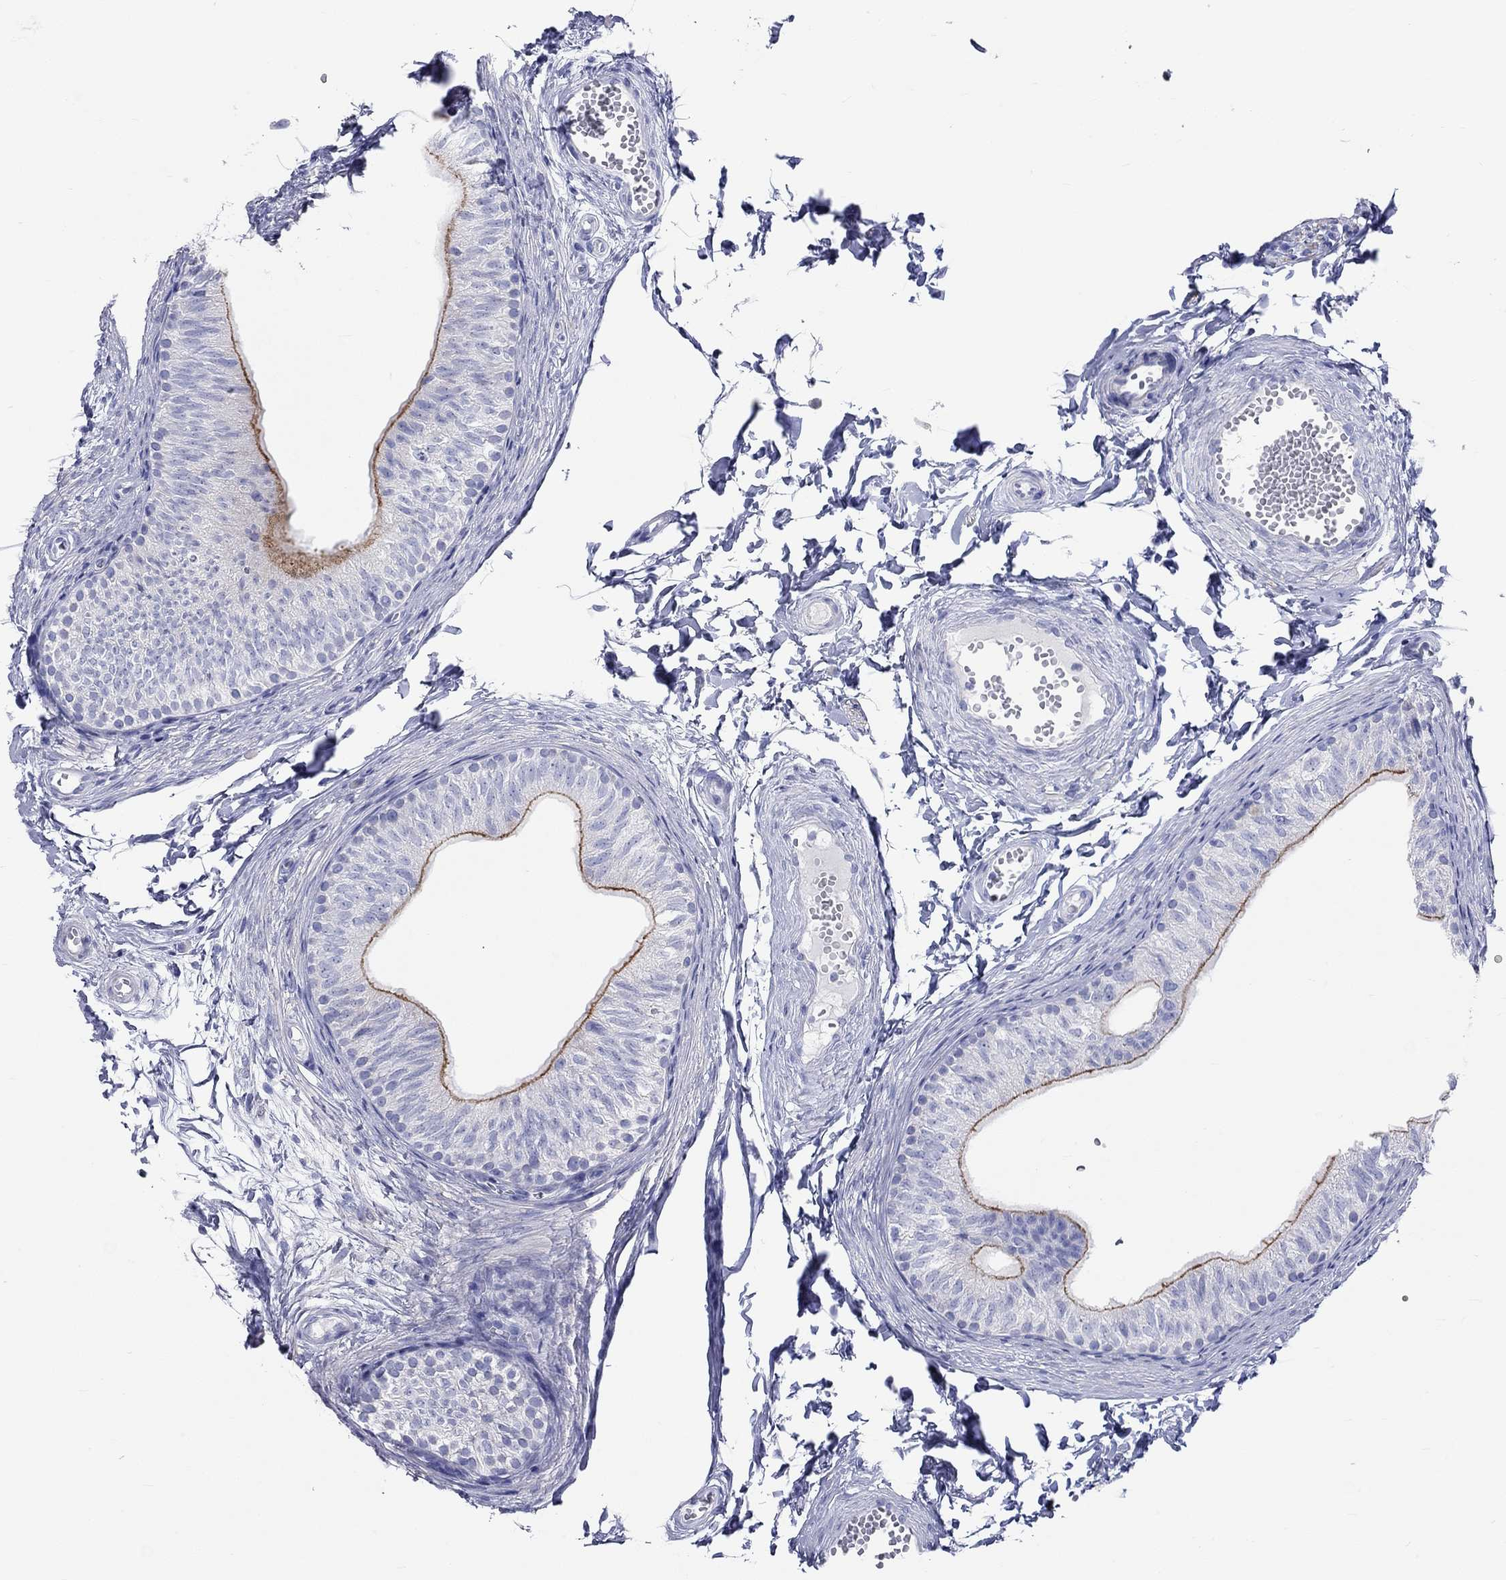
{"staining": {"intensity": "strong", "quantity": "<25%", "location": "cytoplasmic/membranous"}, "tissue": "epididymis", "cell_type": "Glandular cells", "image_type": "normal", "snomed": [{"axis": "morphology", "description": "Normal tissue, NOS"}, {"axis": "topography", "description": "Epididymis"}], "caption": "DAB (3,3'-diaminobenzidine) immunohistochemical staining of unremarkable human epididymis demonstrates strong cytoplasmic/membranous protein expression in about <25% of glandular cells. (Brightfield microscopy of DAB IHC at high magnification).", "gene": "SPATA9", "patient": {"sex": "male", "age": 22}}